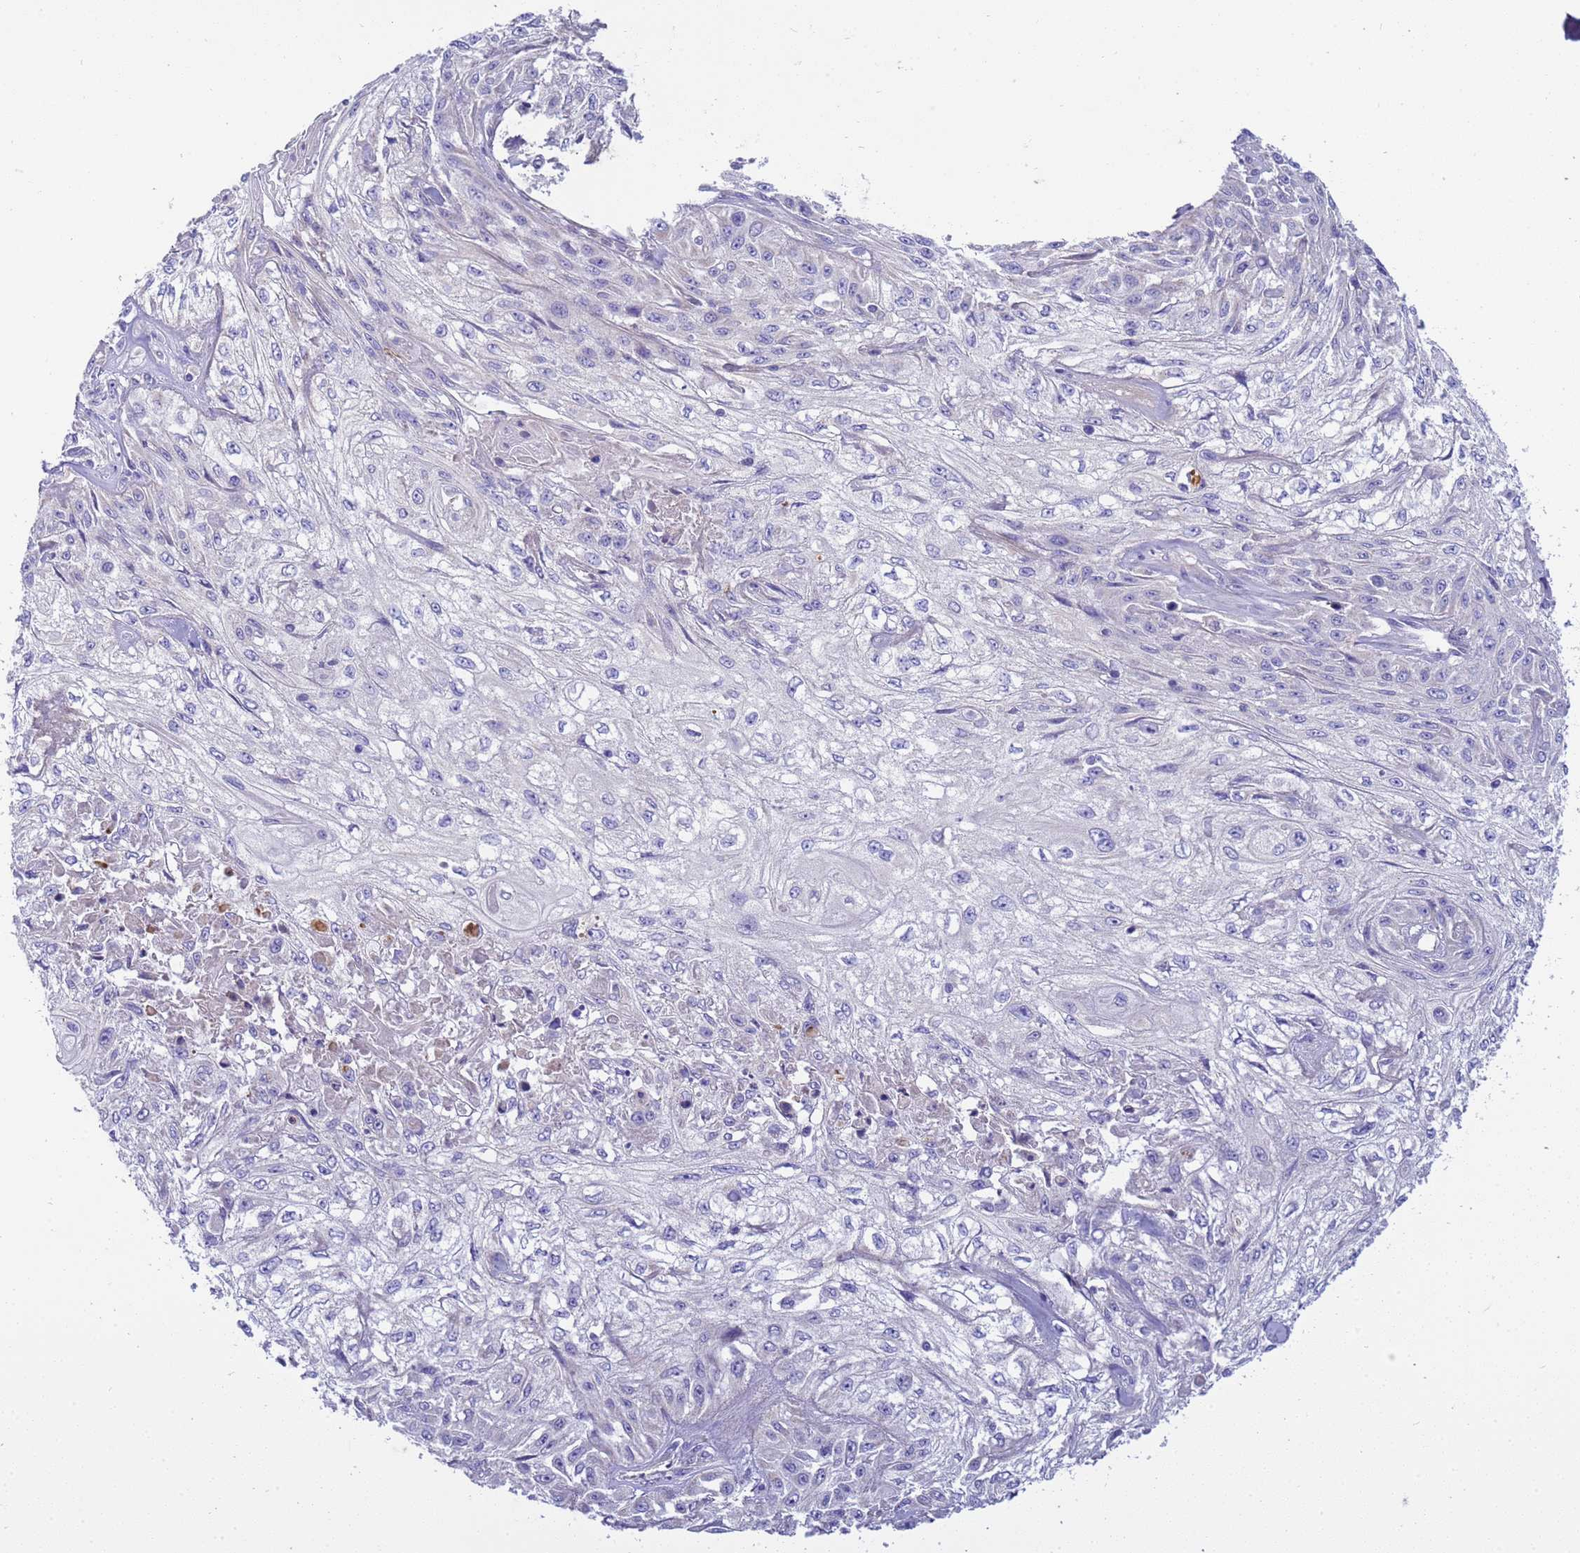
{"staining": {"intensity": "negative", "quantity": "none", "location": "none"}, "tissue": "skin cancer", "cell_type": "Tumor cells", "image_type": "cancer", "snomed": [{"axis": "morphology", "description": "Squamous cell carcinoma, NOS"}, {"axis": "morphology", "description": "Squamous cell carcinoma, metastatic, NOS"}, {"axis": "topography", "description": "Skin"}, {"axis": "topography", "description": "Lymph node"}], "caption": "IHC of skin cancer reveals no expression in tumor cells.", "gene": "RIPPLY2", "patient": {"sex": "male", "age": 75}}